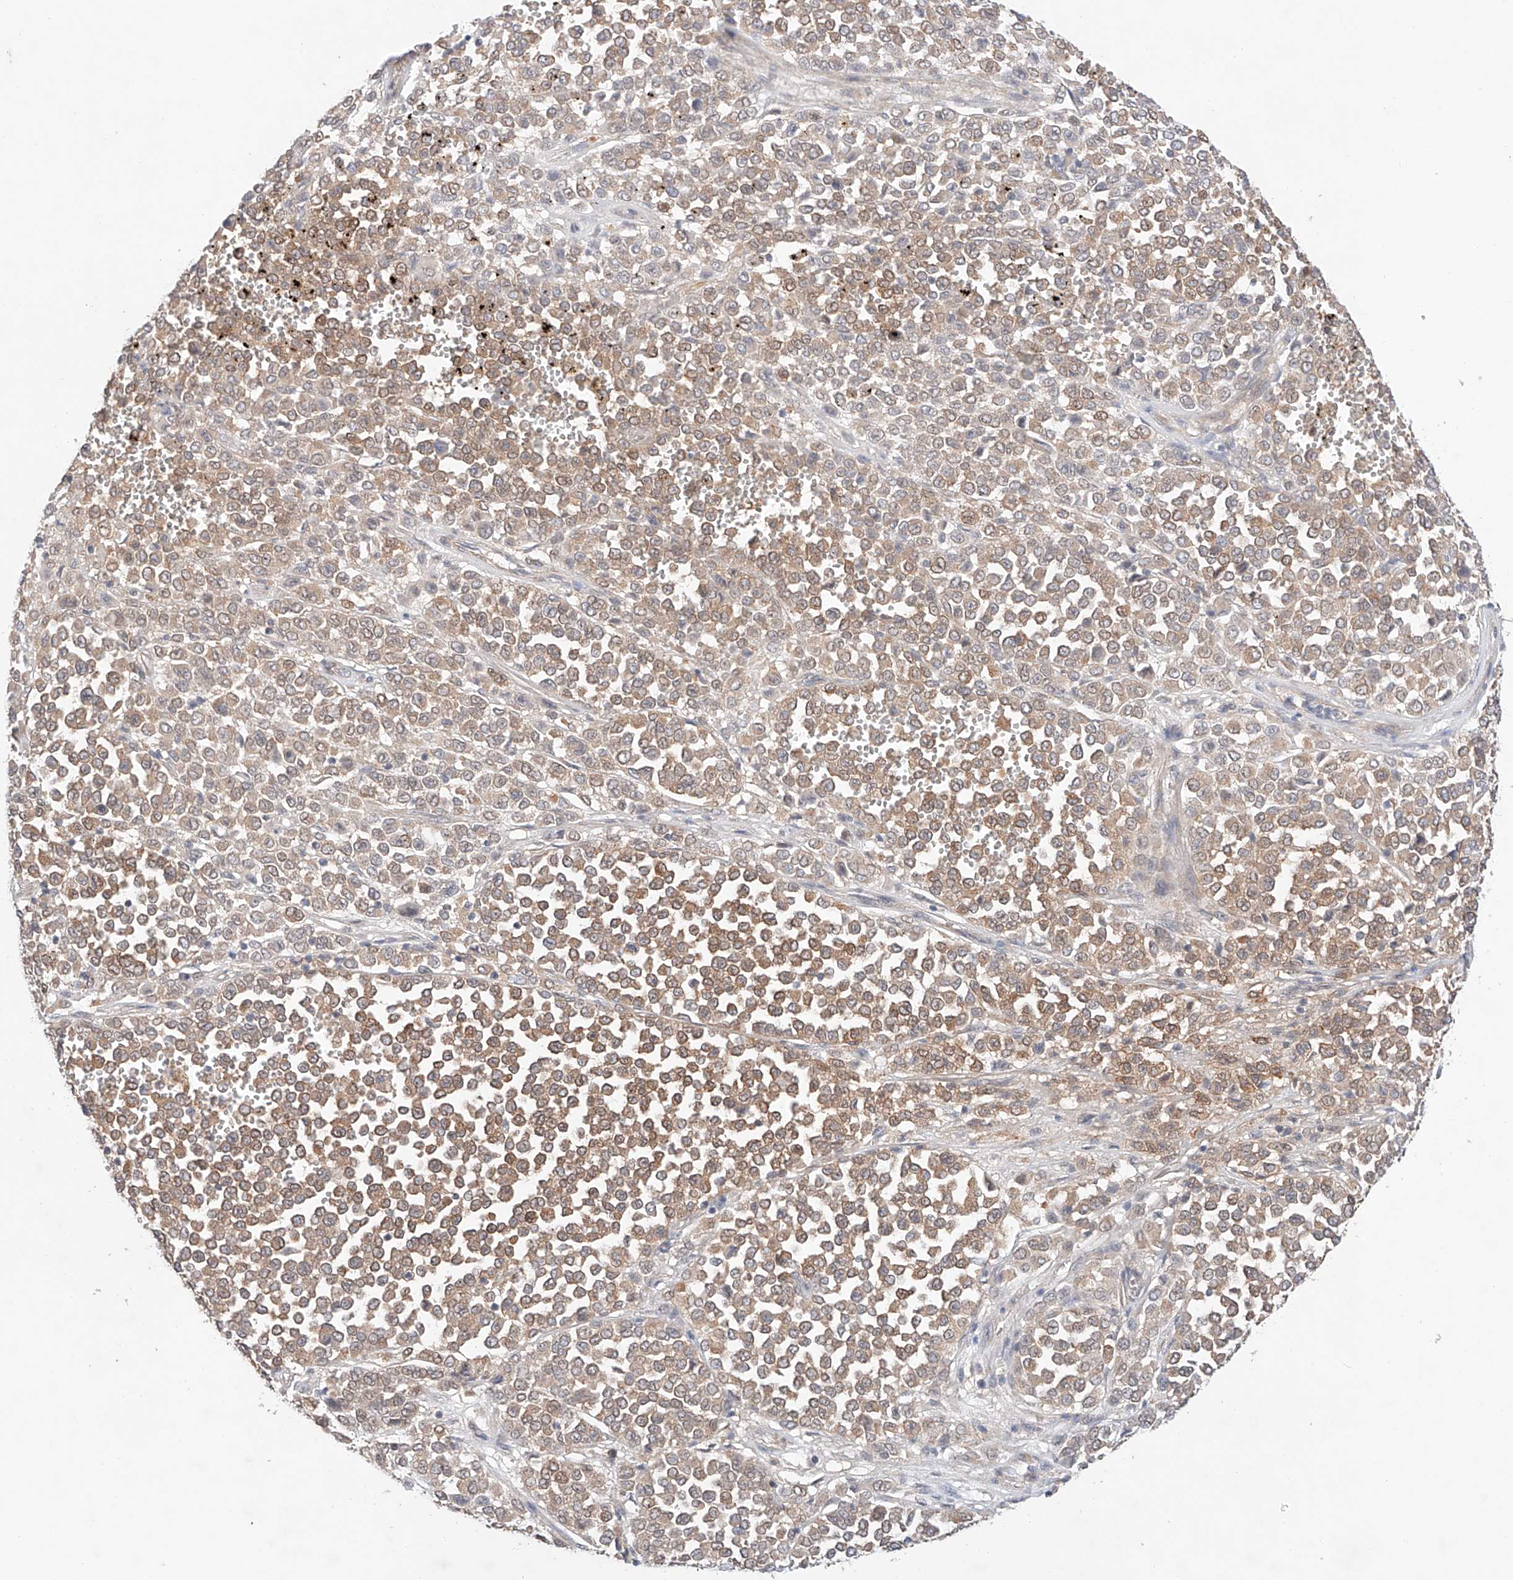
{"staining": {"intensity": "moderate", "quantity": "25%-75%", "location": "cytoplasmic/membranous"}, "tissue": "melanoma", "cell_type": "Tumor cells", "image_type": "cancer", "snomed": [{"axis": "morphology", "description": "Malignant melanoma, Metastatic site"}, {"axis": "topography", "description": "Pancreas"}], "caption": "Immunohistochemical staining of human melanoma shows moderate cytoplasmic/membranous protein staining in about 25%-75% of tumor cells. The staining was performed using DAB (3,3'-diaminobenzidine), with brown indicating positive protein expression. Nuclei are stained blue with hematoxylin.", "gene": "TSR2", "patient": {"sex": "female", "age": 30}}